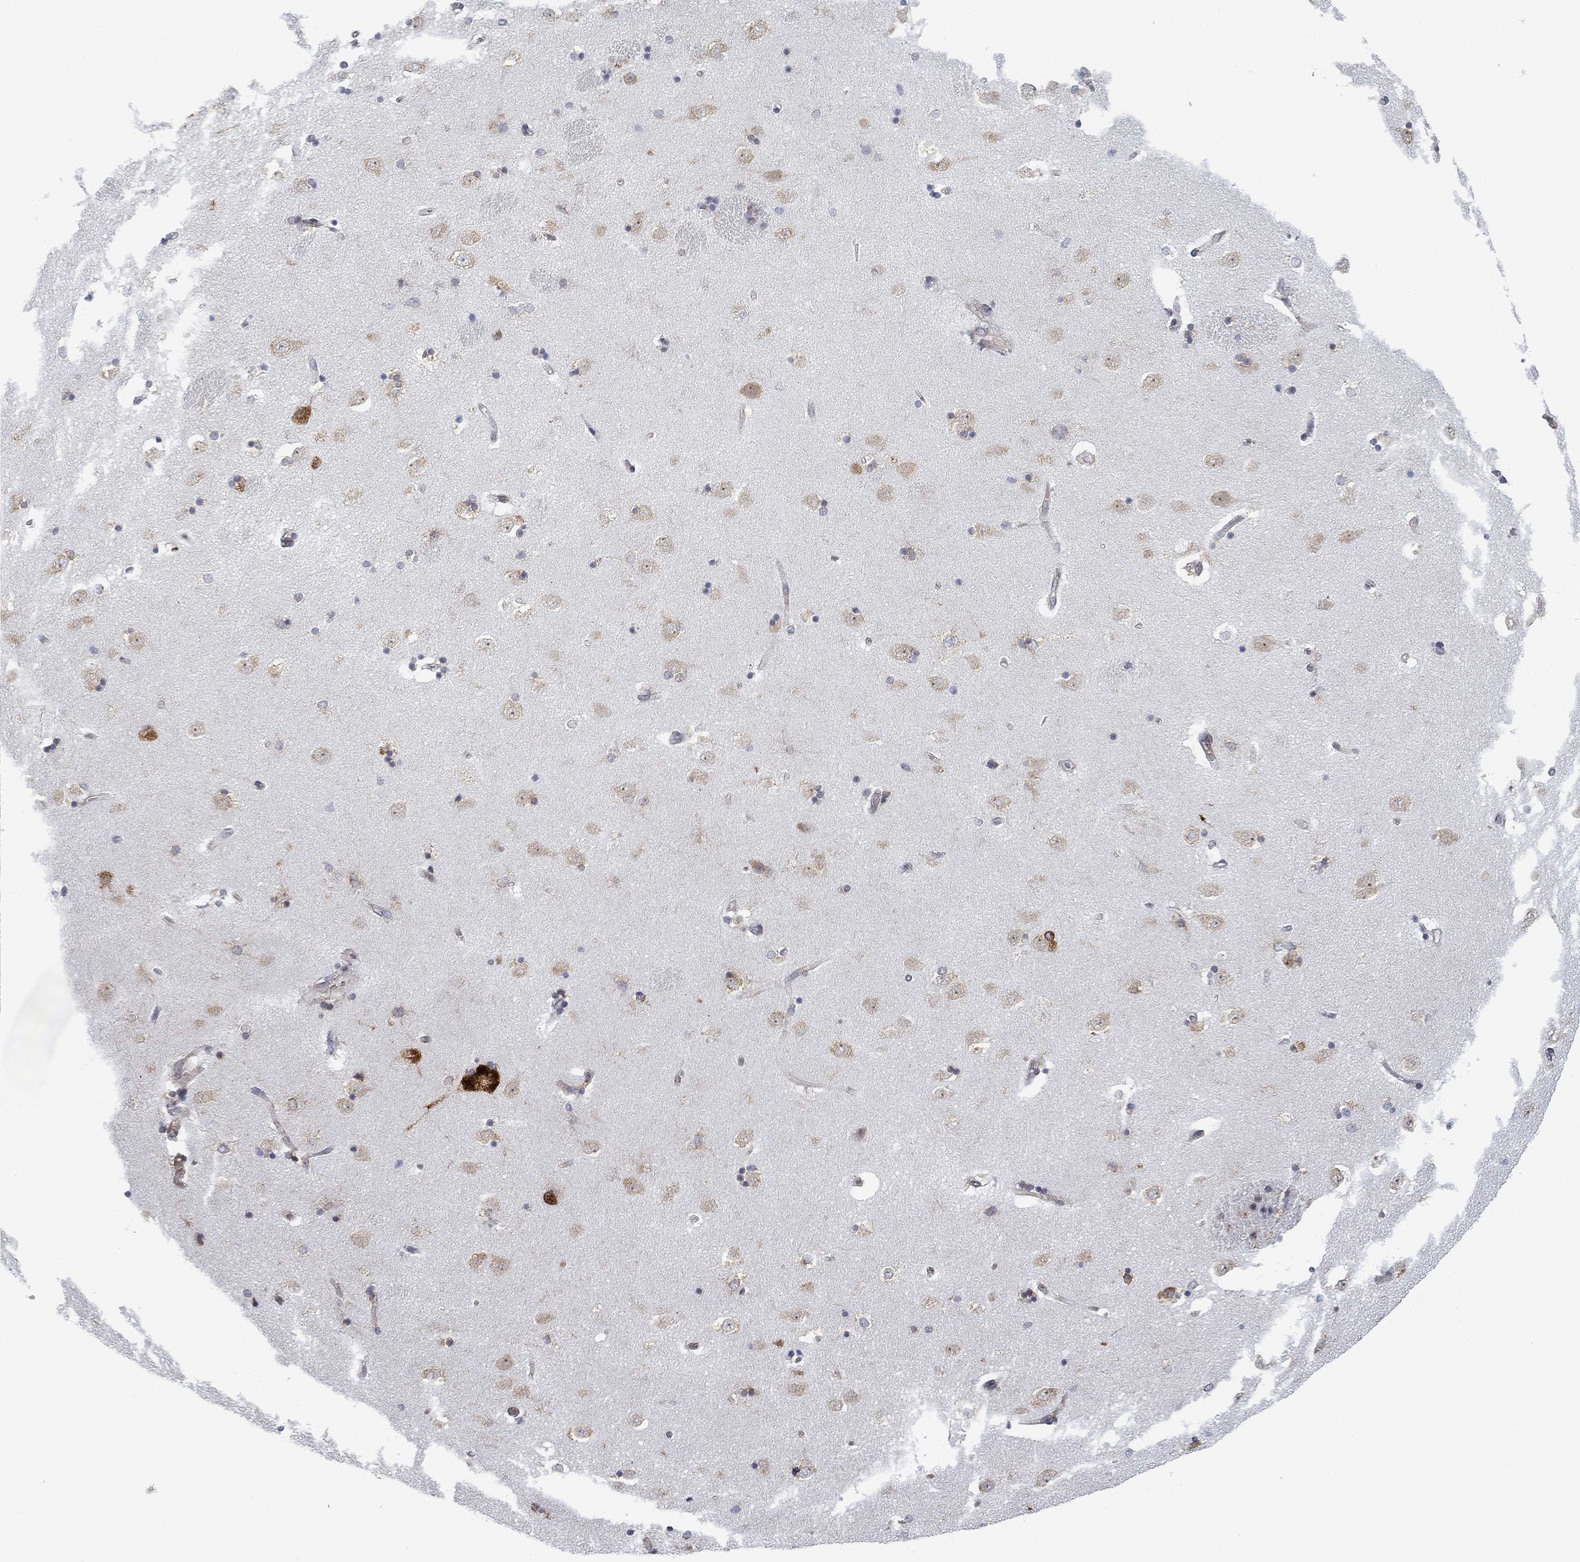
{"staining": {"intensity": "strong", "quantity": "<25%", "location": "cytoplasmic/membranous"}, "tissue": "caudate", "cell_type": "Glial cells", "image_type": "normal", "snomed": [{"axis": "morphology", "description": "Normal tissue, NOS"}, {"axis": "topography", "description": "Lateral ventricle wall"}], "caption": "Approximately <25% of glial cells in normal human caudate exhibit strong cytoplasmic/membranous protein positivity as visualized by brown immunohistochemical staining.", "gene": "FXR1", "patient": {"sex": "male", "age": 51}}